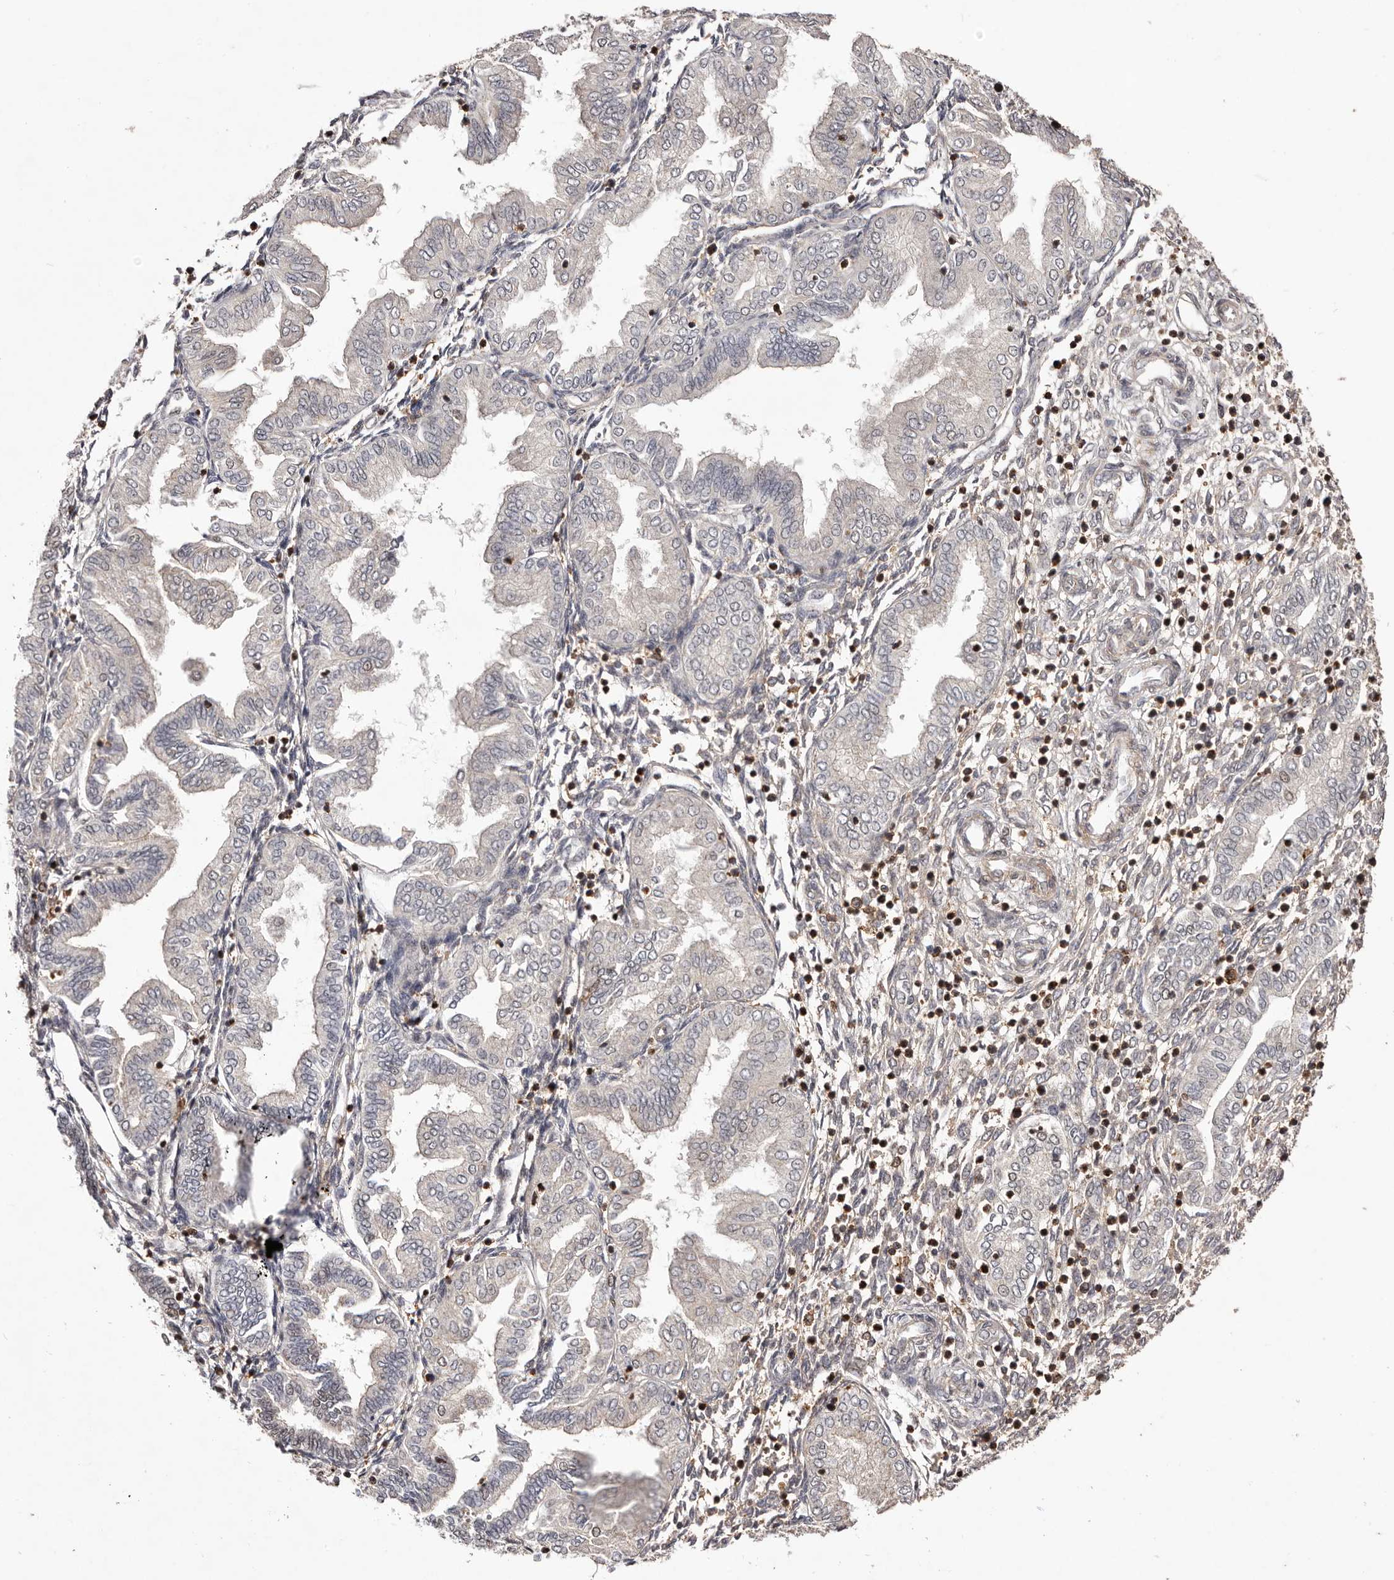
{"staining": {"intensity": "moderate", "quantity": "25%-75%", "location": "cytoplasmic/membranous,nuclear"}, "tissue": "endometrium", "cell_type": "Cells in endometrial stroma", "image_type": "normal", "snomed": [{"axis": "morphology", "description": "Normal tissue, NOS"}, {"axis": "topography", "description": "Endometrium"}], "caption": "A high-resolution micrograph shows IHC staining of benign endometrium, which exhibits moderate cytoplasmic/membranous,nuclear staining in approximately 25%-75% of cells in endometrial stroma. The staining was performed using DAB, with brown indicating positive protein expression. Nuclei are stained blue with hematoxylin.", "gene": "FBXO5", "patient": {"sex": "female", "age": 53}}